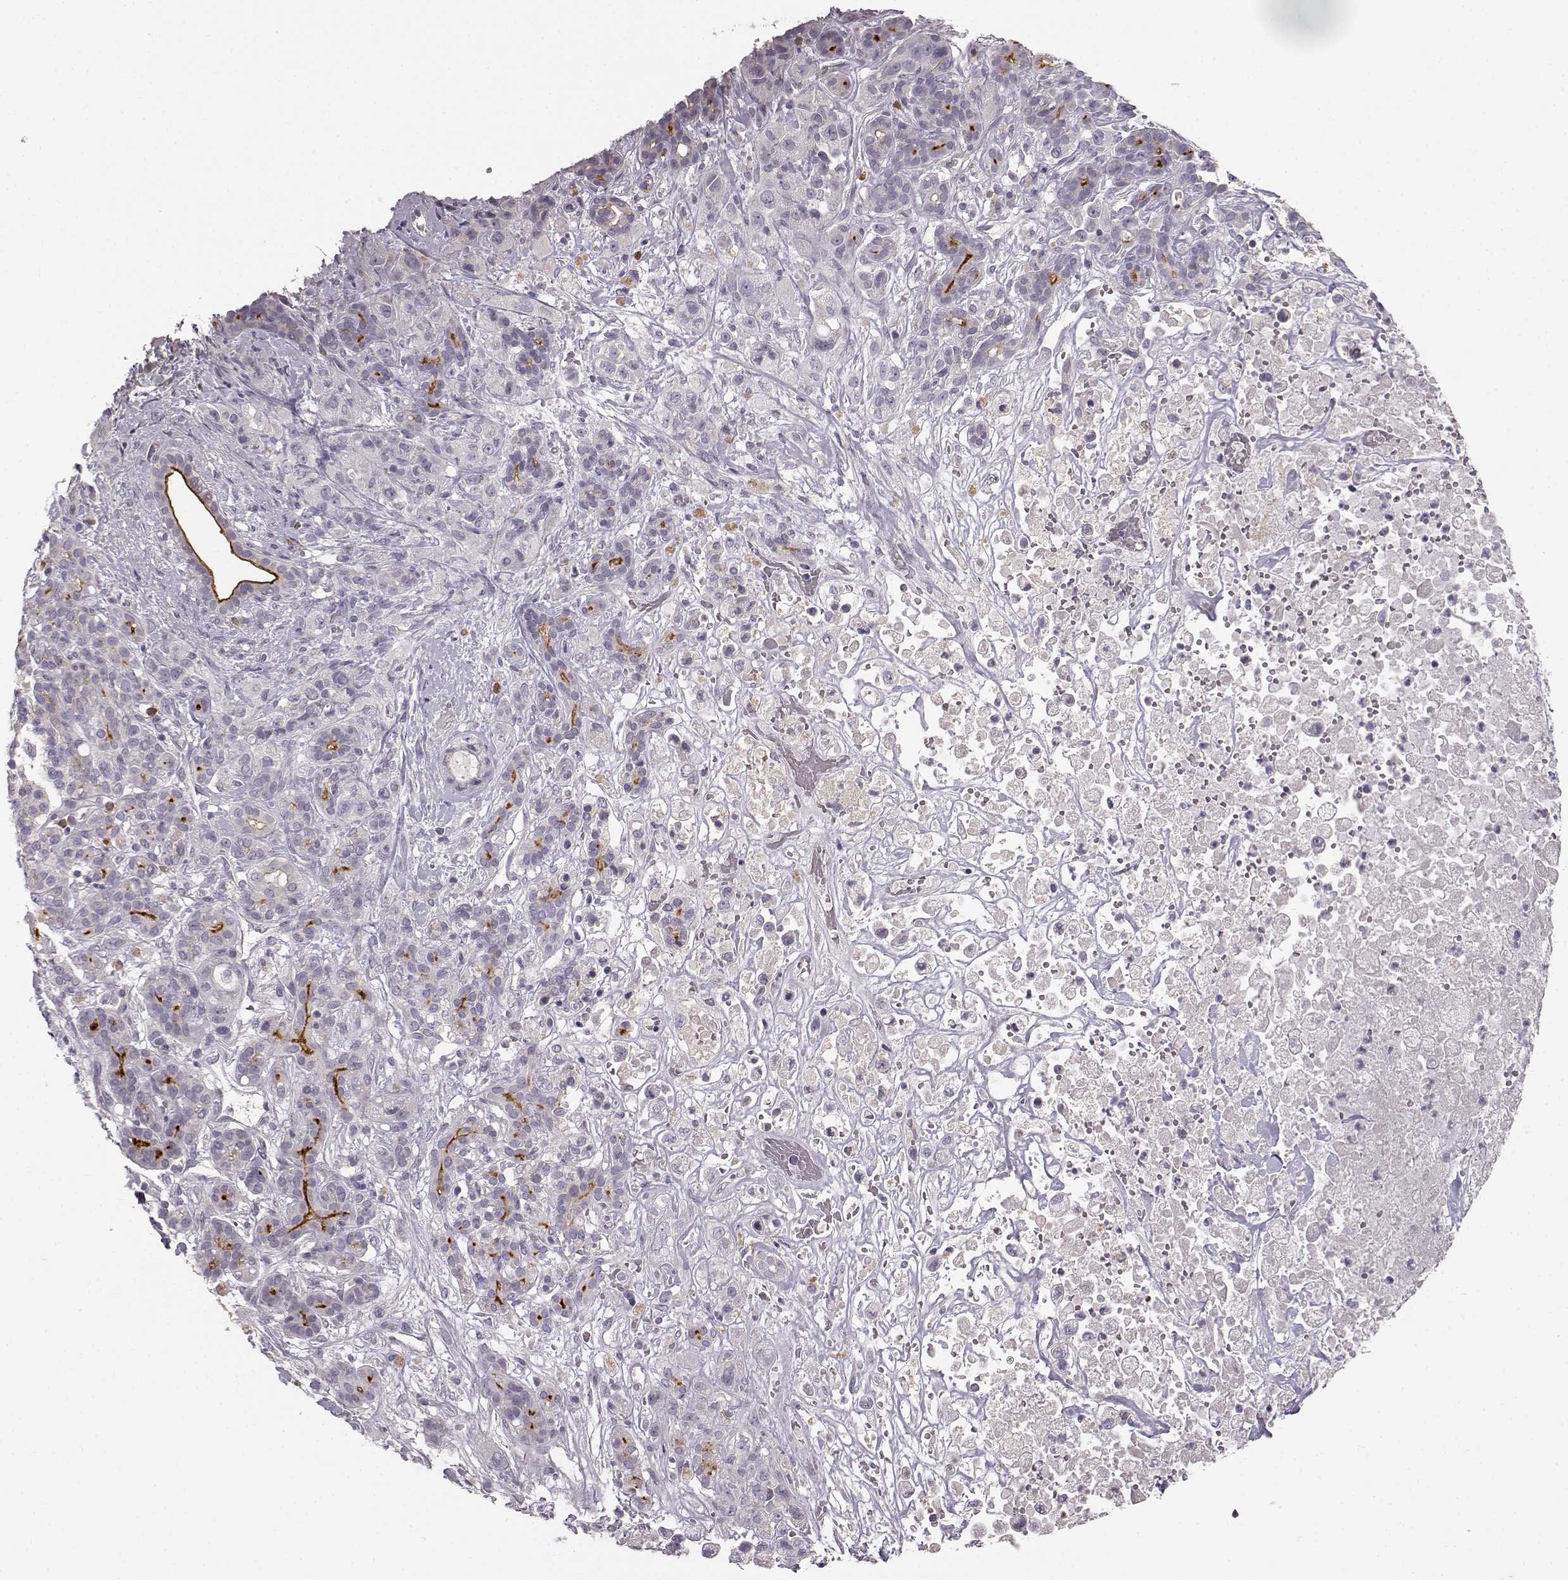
{"staining": {"intensity": "strong", "quantity": "25%-75%", "location": "cytoplasmic/membranous"}, "tissue": "pancreatic cancer", "cell_type": "Tumor cells", "image_type": "cancer", "snomed": [{"axis": "morphology", "description": "Adenocarcinoma, NOS"}, {"axis": "topography", "description": "Pancreas"}], "caption": "Protein staining of adenocarcinoma (pancreatic) tissue demonstrates strong cytoplasmic/membranous expression in about 25%-75% of tumor cells.", "gene": "GHR", "patient": {"sex": "male", "age": 44}}